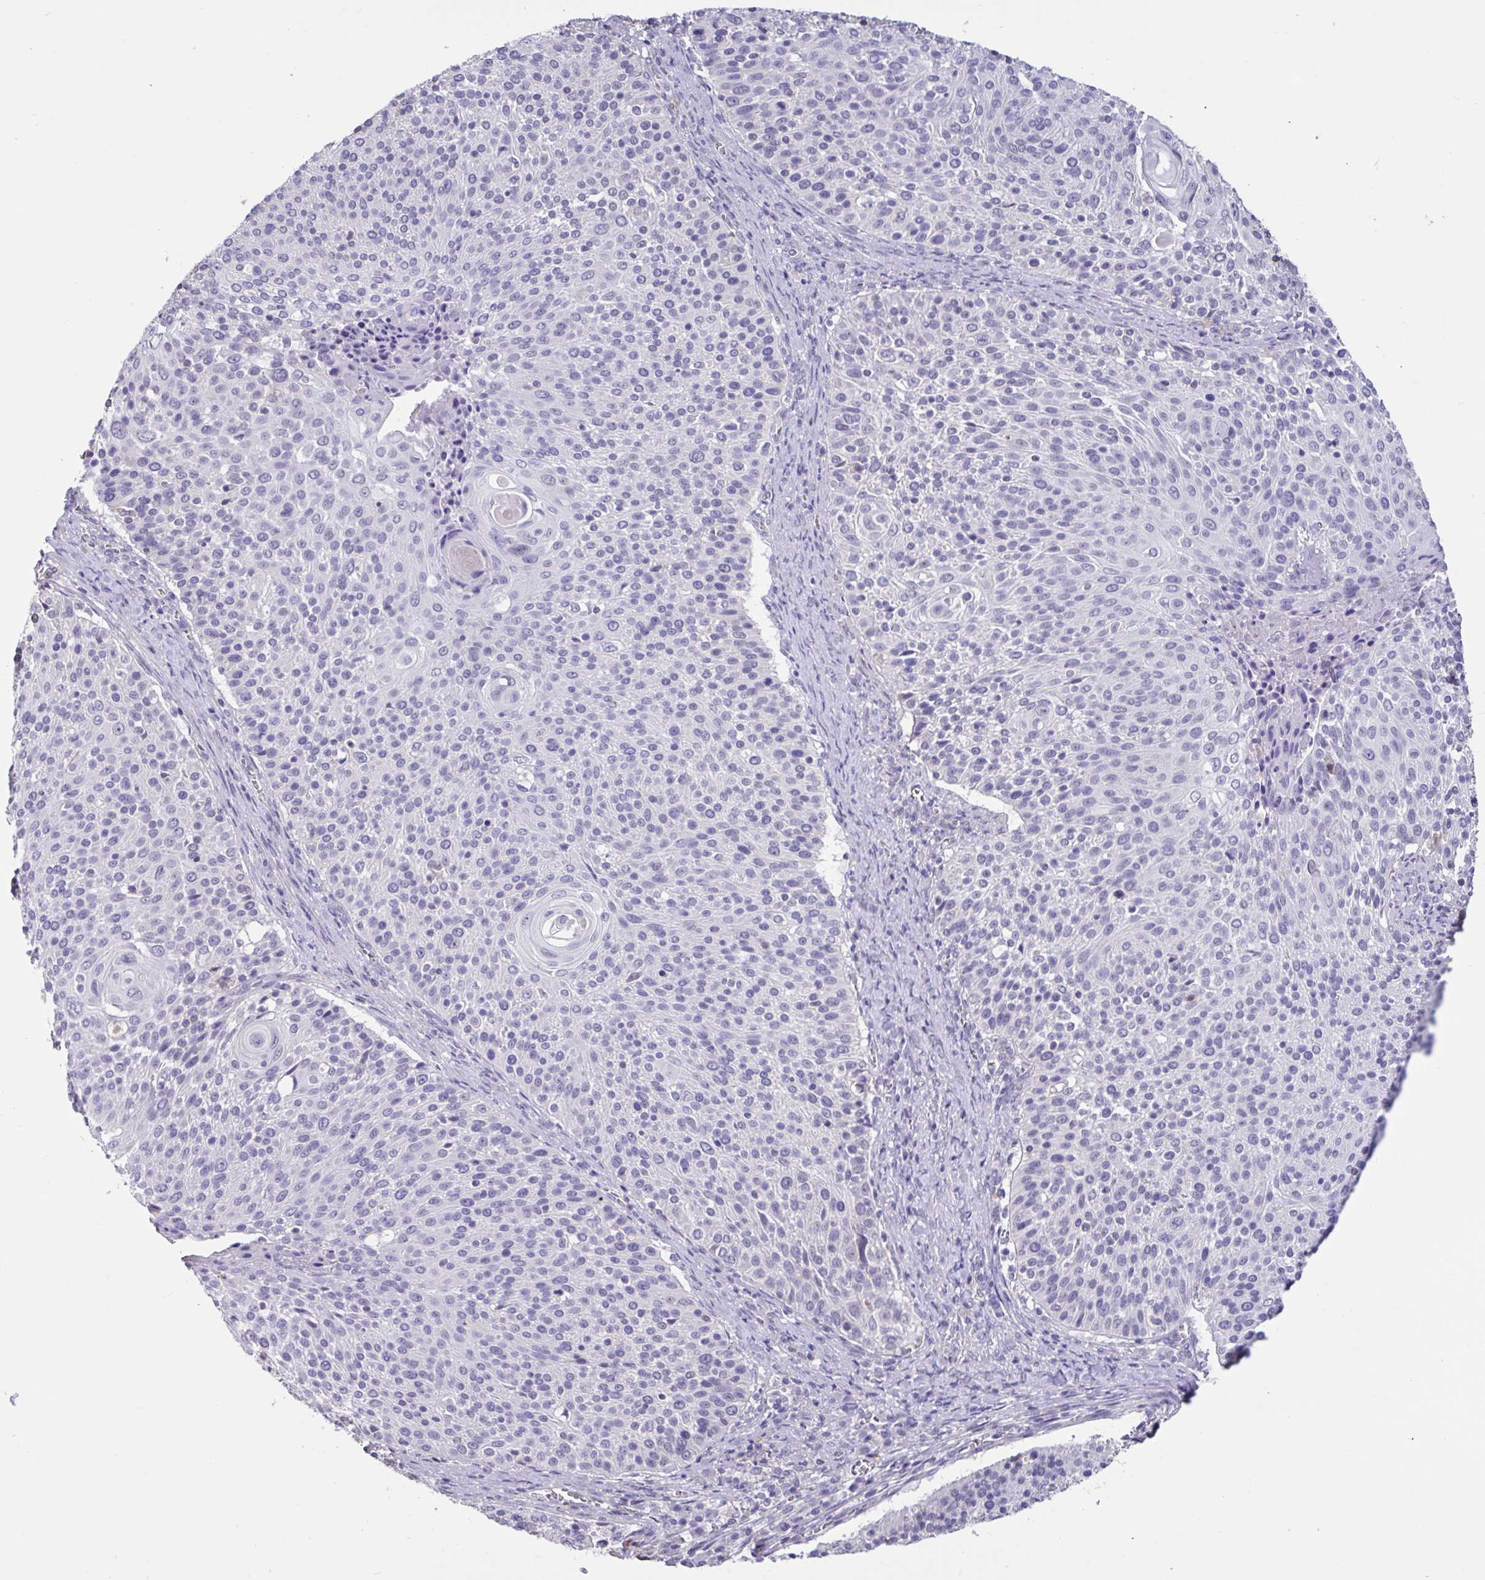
{"staining": {"intensity": "negative", "quantity": "none", "location": "none"}, "tissue": "cervical cancer", "cell_type": "Tumor cells", "image_type": "cancer", "snomed": [{"axis": "morphology", "description": "Squamous cell carcinoma, NOS"}, {"axis": "topography", "description": "Cervix"}], "caption": "Histopathology image shows no protein expression in tumor cells of squamous cell carcinoma (cervical) tissue. (DAB immunohistochemistry (IHC) visualized using brightfield microscopy, high magnification).", "gene": "DDX39A", "patient": {"sex": "female", "age": 31}}